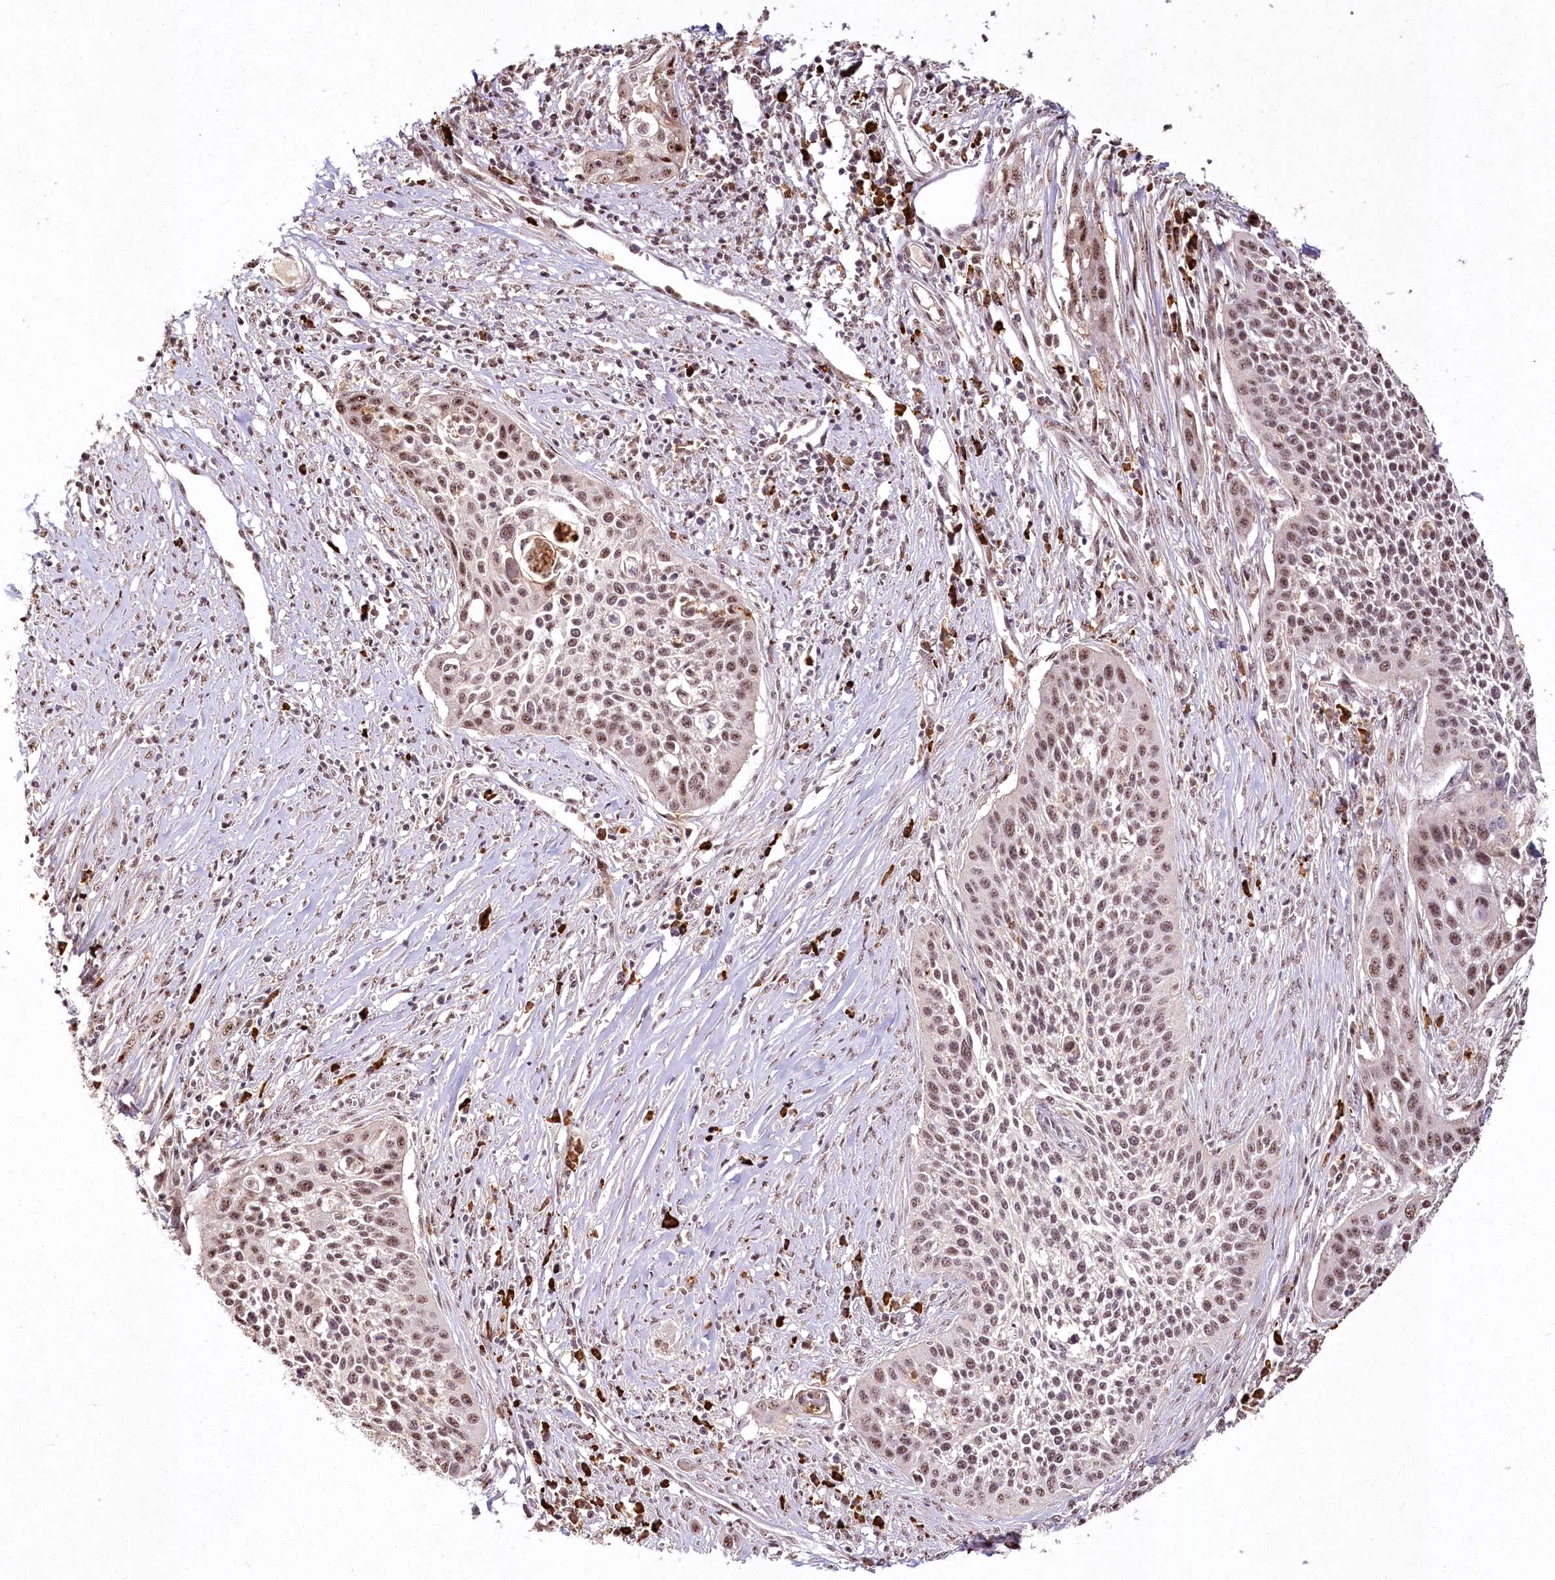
{"staining": {"intensity": "weak", "quantity": ">75%", "location": "nuclear"}, "tissue": "cervical cancer", "cell_type": "Tumor cells", "image_type": "cancer", "snomed": [{"axis": "morphology", "description": "Squamous cell carcinoma, NOS"}, {"axis": "topography", "description": "Cervix"}], "caption": "IHC (DAB (3,3'-diaminobenzidine)) staining of cervical cancer displays weak nuclear protein staining in approximately >75% of tumor cells. (Brightfield microscopy of DAB IHC at high magnification).", "gene": "PYROXD1", "patient": {"sex": "female", "age": 34}}